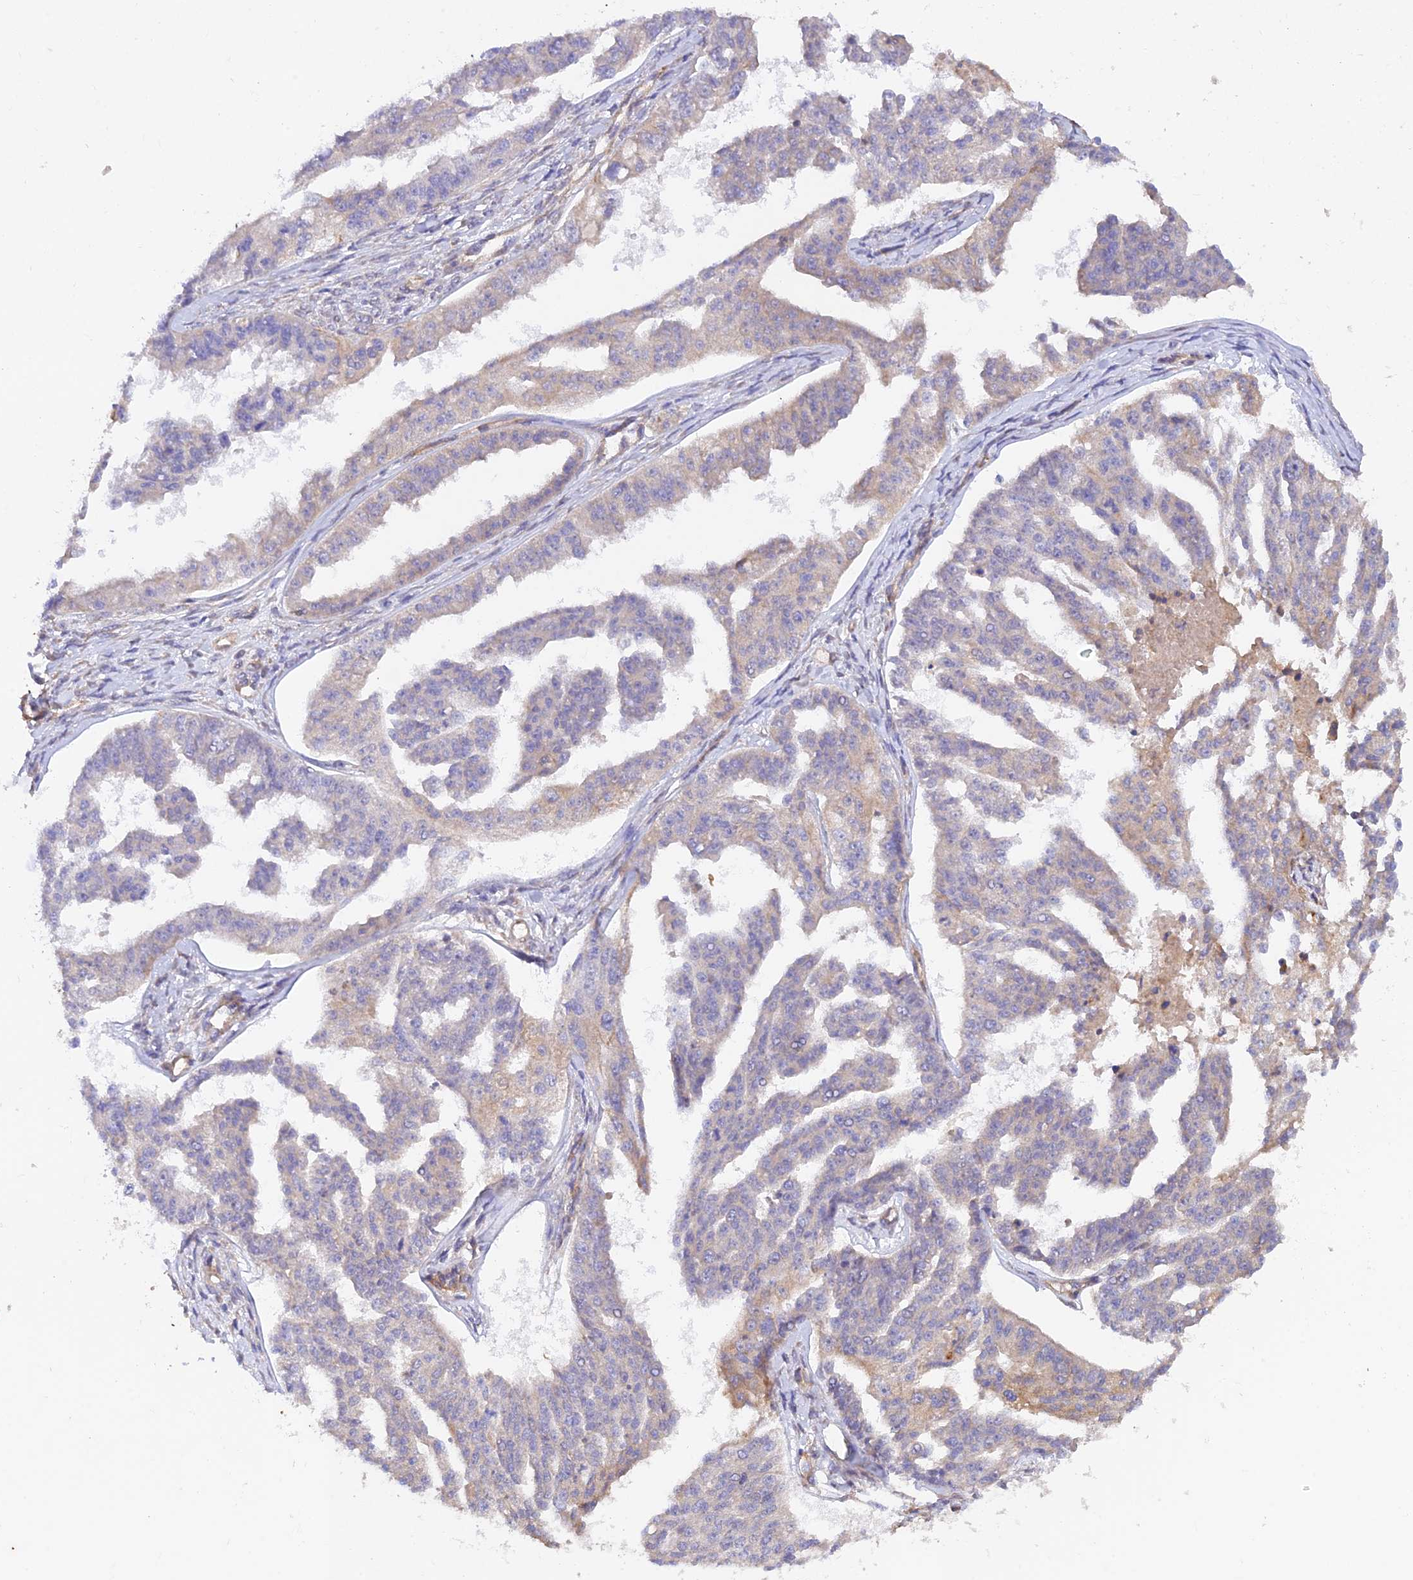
{"staining": {"intensity": "weak", "quantity": "<25%", "location": "cytoplasmic/membranous"}, "tissue": "ovarian cancer", "cell_type": "Tumor cells", "image_type": "cancer", "snomed": [{"axis": "morphology", "description": "Cystadenocarcinoma, serous, NOS"}, {"axis": "topography", "description": "Ovary"}], "caption": "Immunohistochemical staining of serous cystadenocarcinoma (ovarian) exhibits no significant expression in tumor cells. (Stains: DAB (3,3'-diaminobenzidine) immunohistochemistry (IHC) with hematoxylin counter stain, Microscopy: brightfield microscopy at high magnification).", "gene": "MYO9A", "patient": {"sex": "female", "age": 58}}